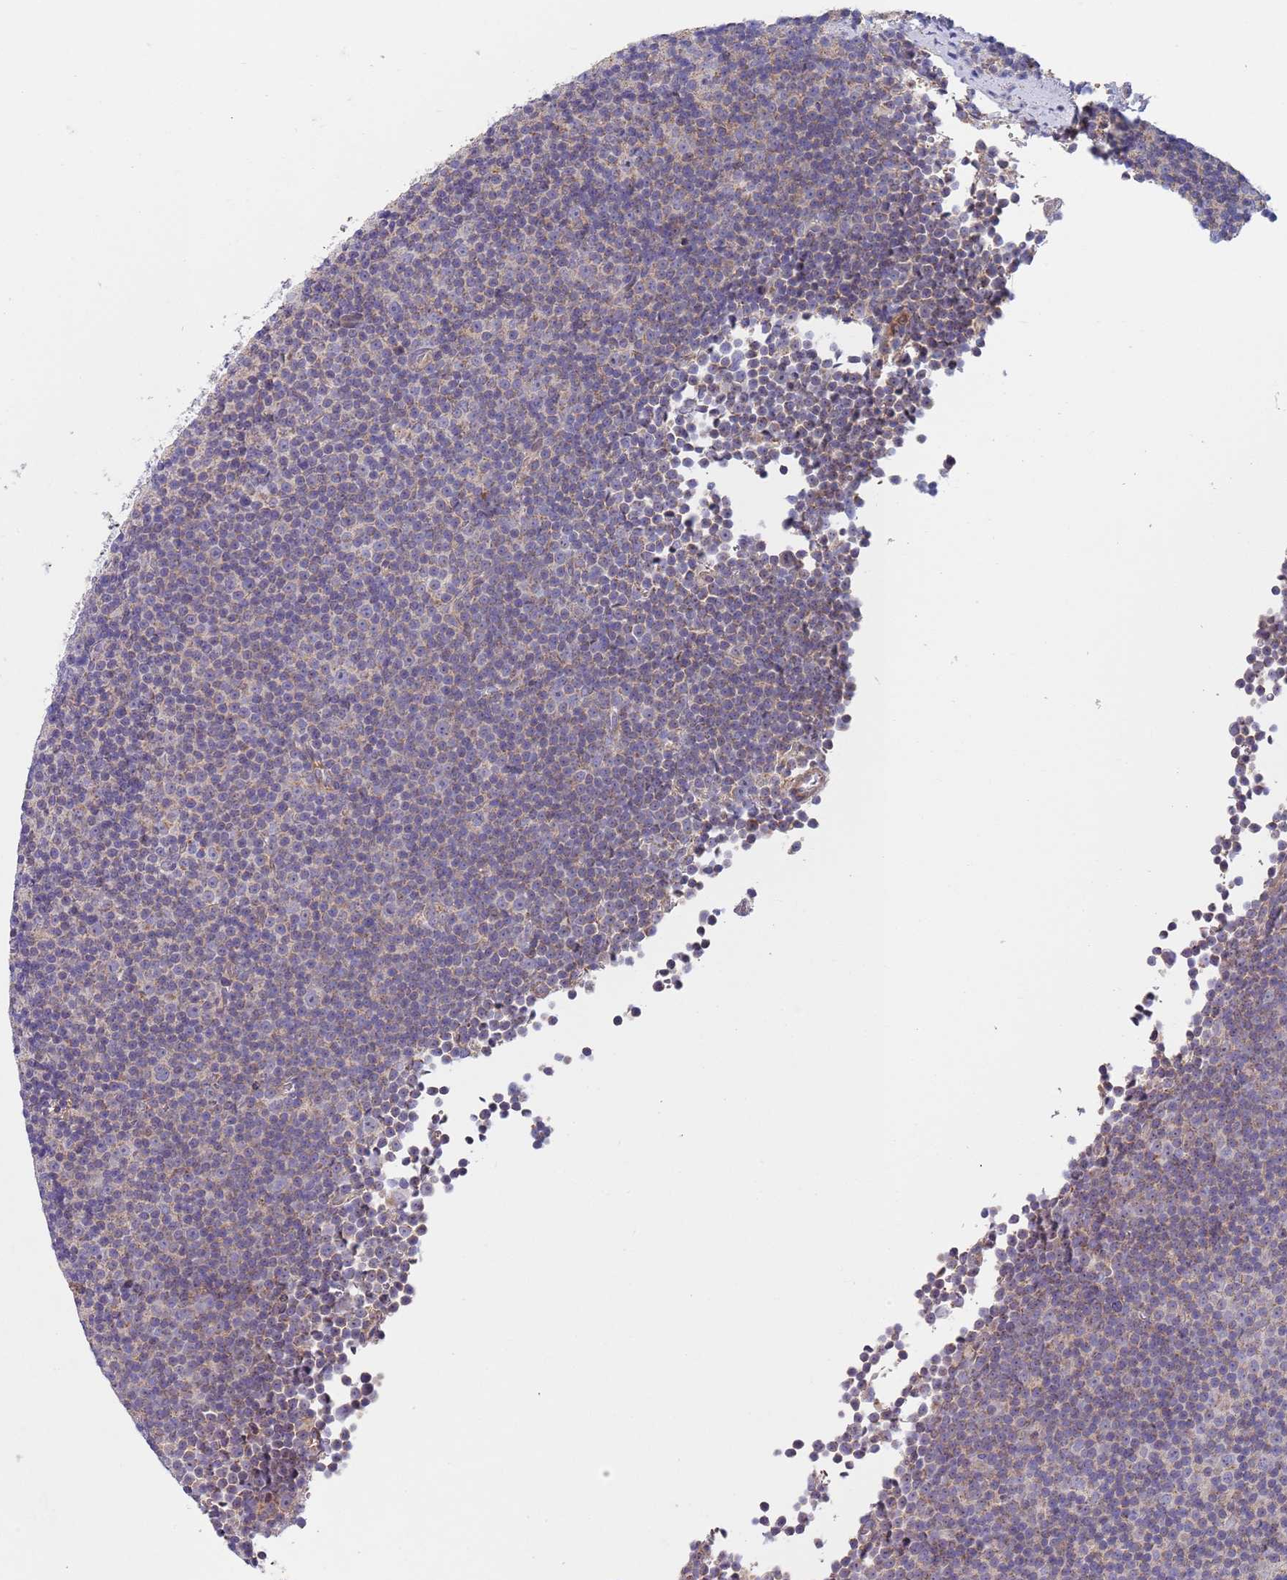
{"staining": {"intensity": "weak", "quantity": "<25%", "location": "cytoplasmic/membranous"}, "tissue": "lymphoma", "cell_type": "Tumor cells", "image_type": "cancer", "snomed": [{"axis": "morphology", "description": "Malignant lymphoma, non-Hodgkin's type, Low grade"}, {"axis": "topography", "description": "Lymph node"}], "caption": "Image shows no protein staining in tumor cells of lymphoma tissue.", "gene": "PWWP3A", "patient": {"sex": "female", "age": 67}}